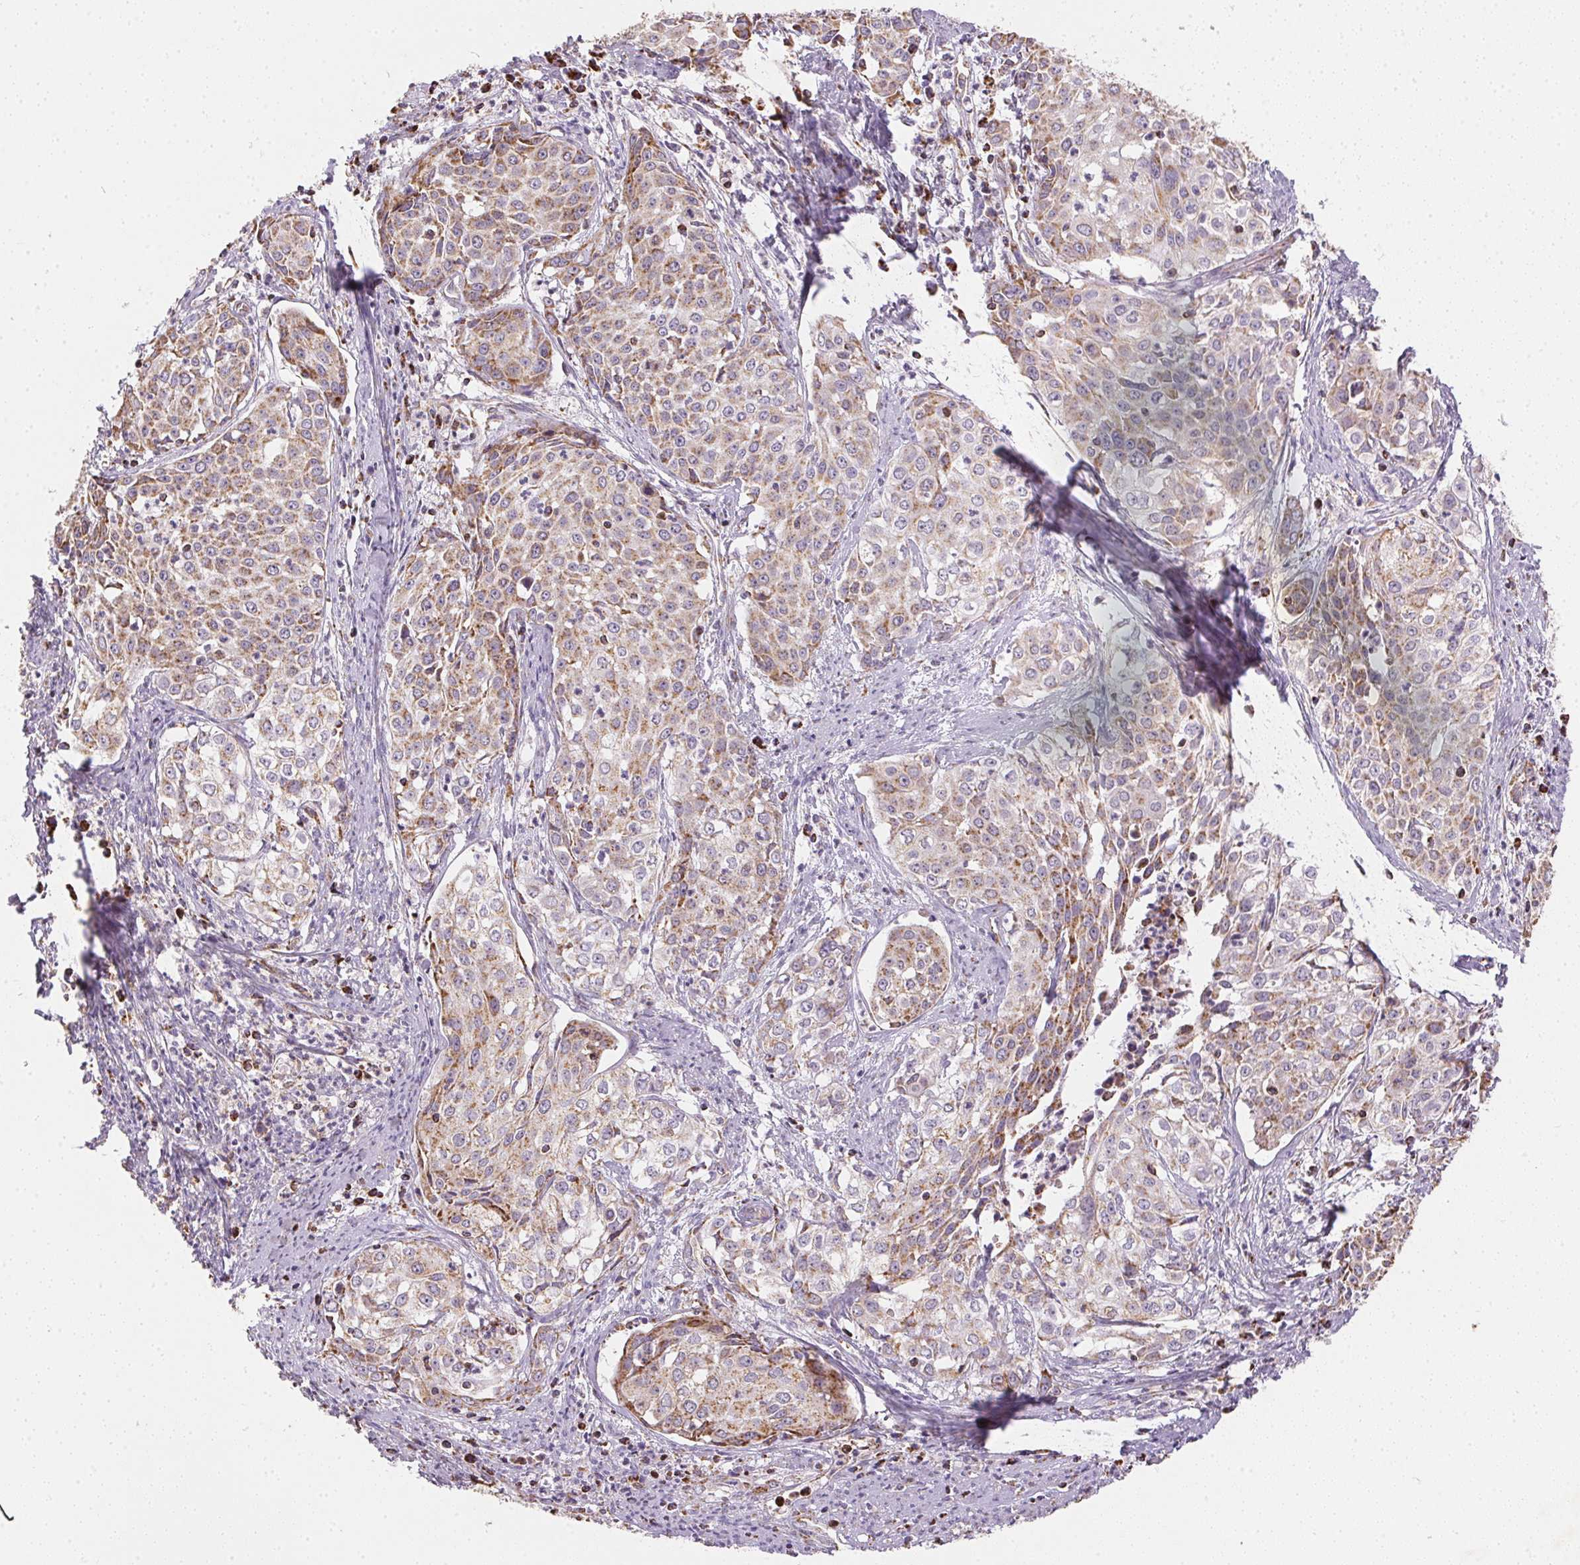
{"staining": {"intensity": "moderate", "quantity": ">75%", "location": "cytoplasmic/membranous"}, "tissue": "cervical cancer", "cell_type": "Tumor cells", "image_type": "cancer", "snomed": [{"axis": "morphology", "description": "Squamous cell carcinoma, NOS"}, {"axis": "topography", "description": "Cervix"}], "caption": "Protein analysis of cervical cancer (squamous cell carcinoma) tissue demonstrates moderate cytoplasmic/membranous staining in about >75% of tumor cells.", "gene": "MAPK11", "patient": {"sex": "female", "age": 39}}